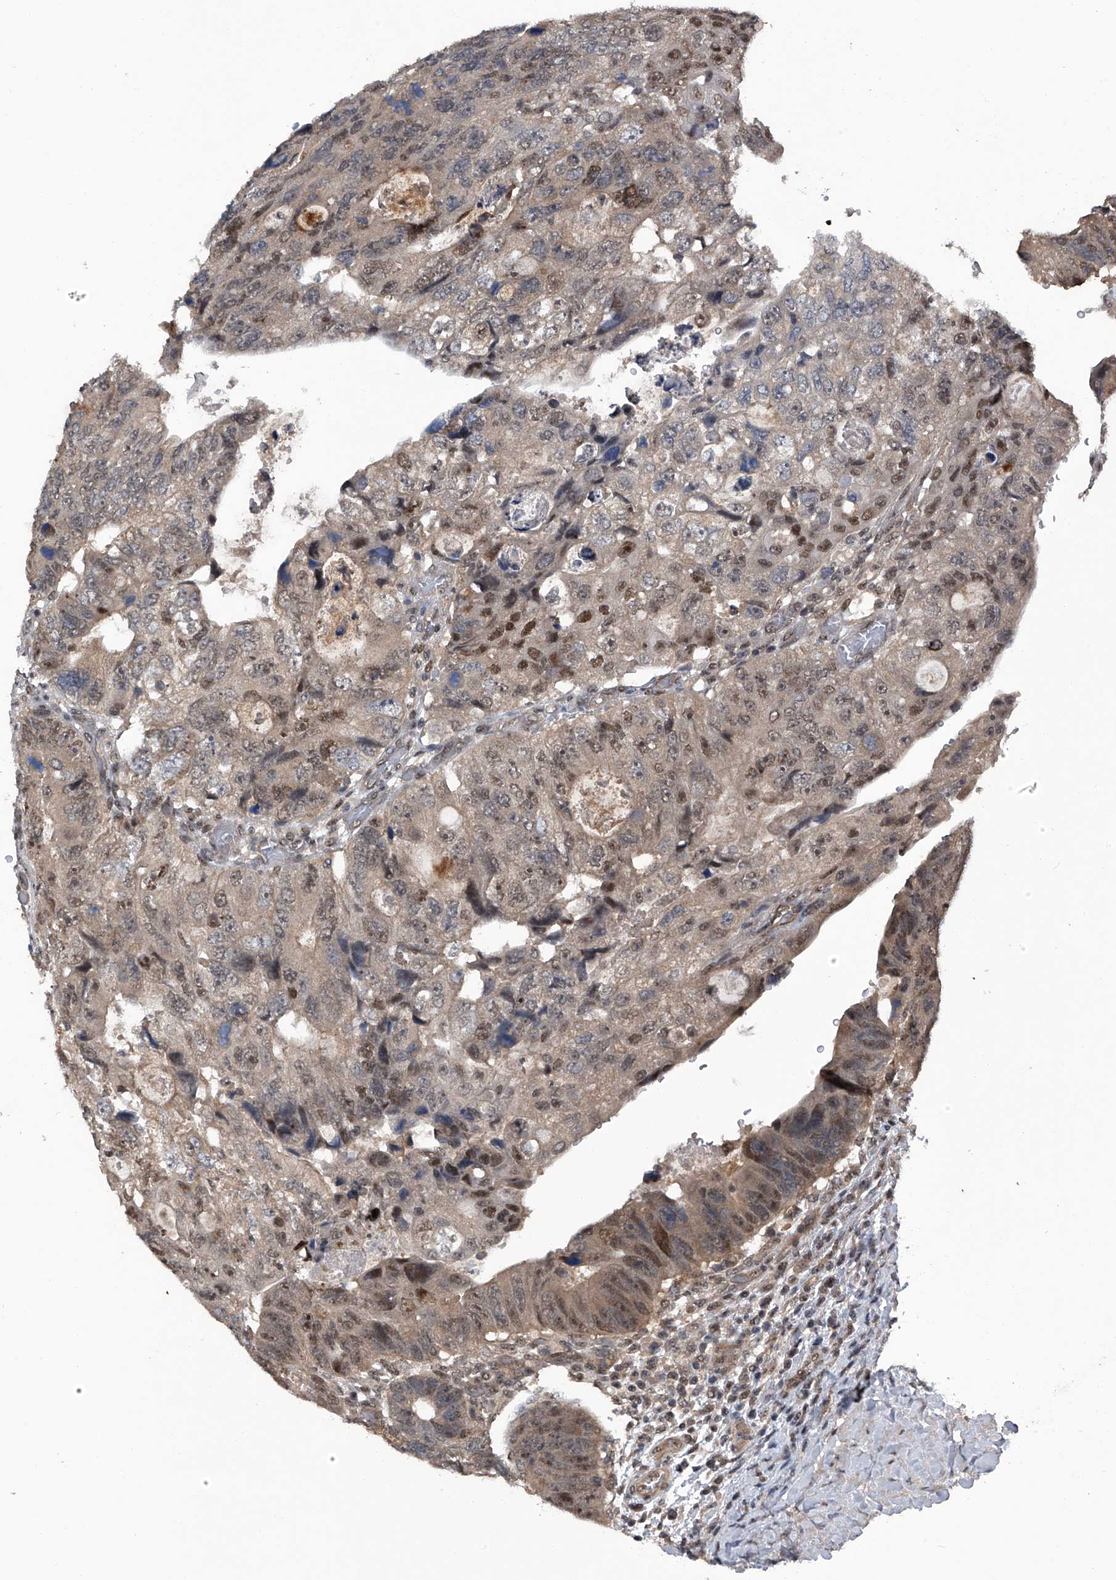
{"staining": {"intensity": "weak", "quantity": ">75%", "location": "cytoplasmic/membranous,nuclear"}, "tissue": "colorectal cancer", "cell_type": "Tumor cells", "image_type": "cancer", "snomed": [{"axis": "morphology", "description": "Adenocarcinoma, NOS"}, {"axis": "topography", "description": "Rectum"}], "caption": "Human colorectal cancer stained with a protein marker shows weak staining in tumor cells.", "gene": "SLC12A8", "patient": {"sex": "male", "age": 59}}